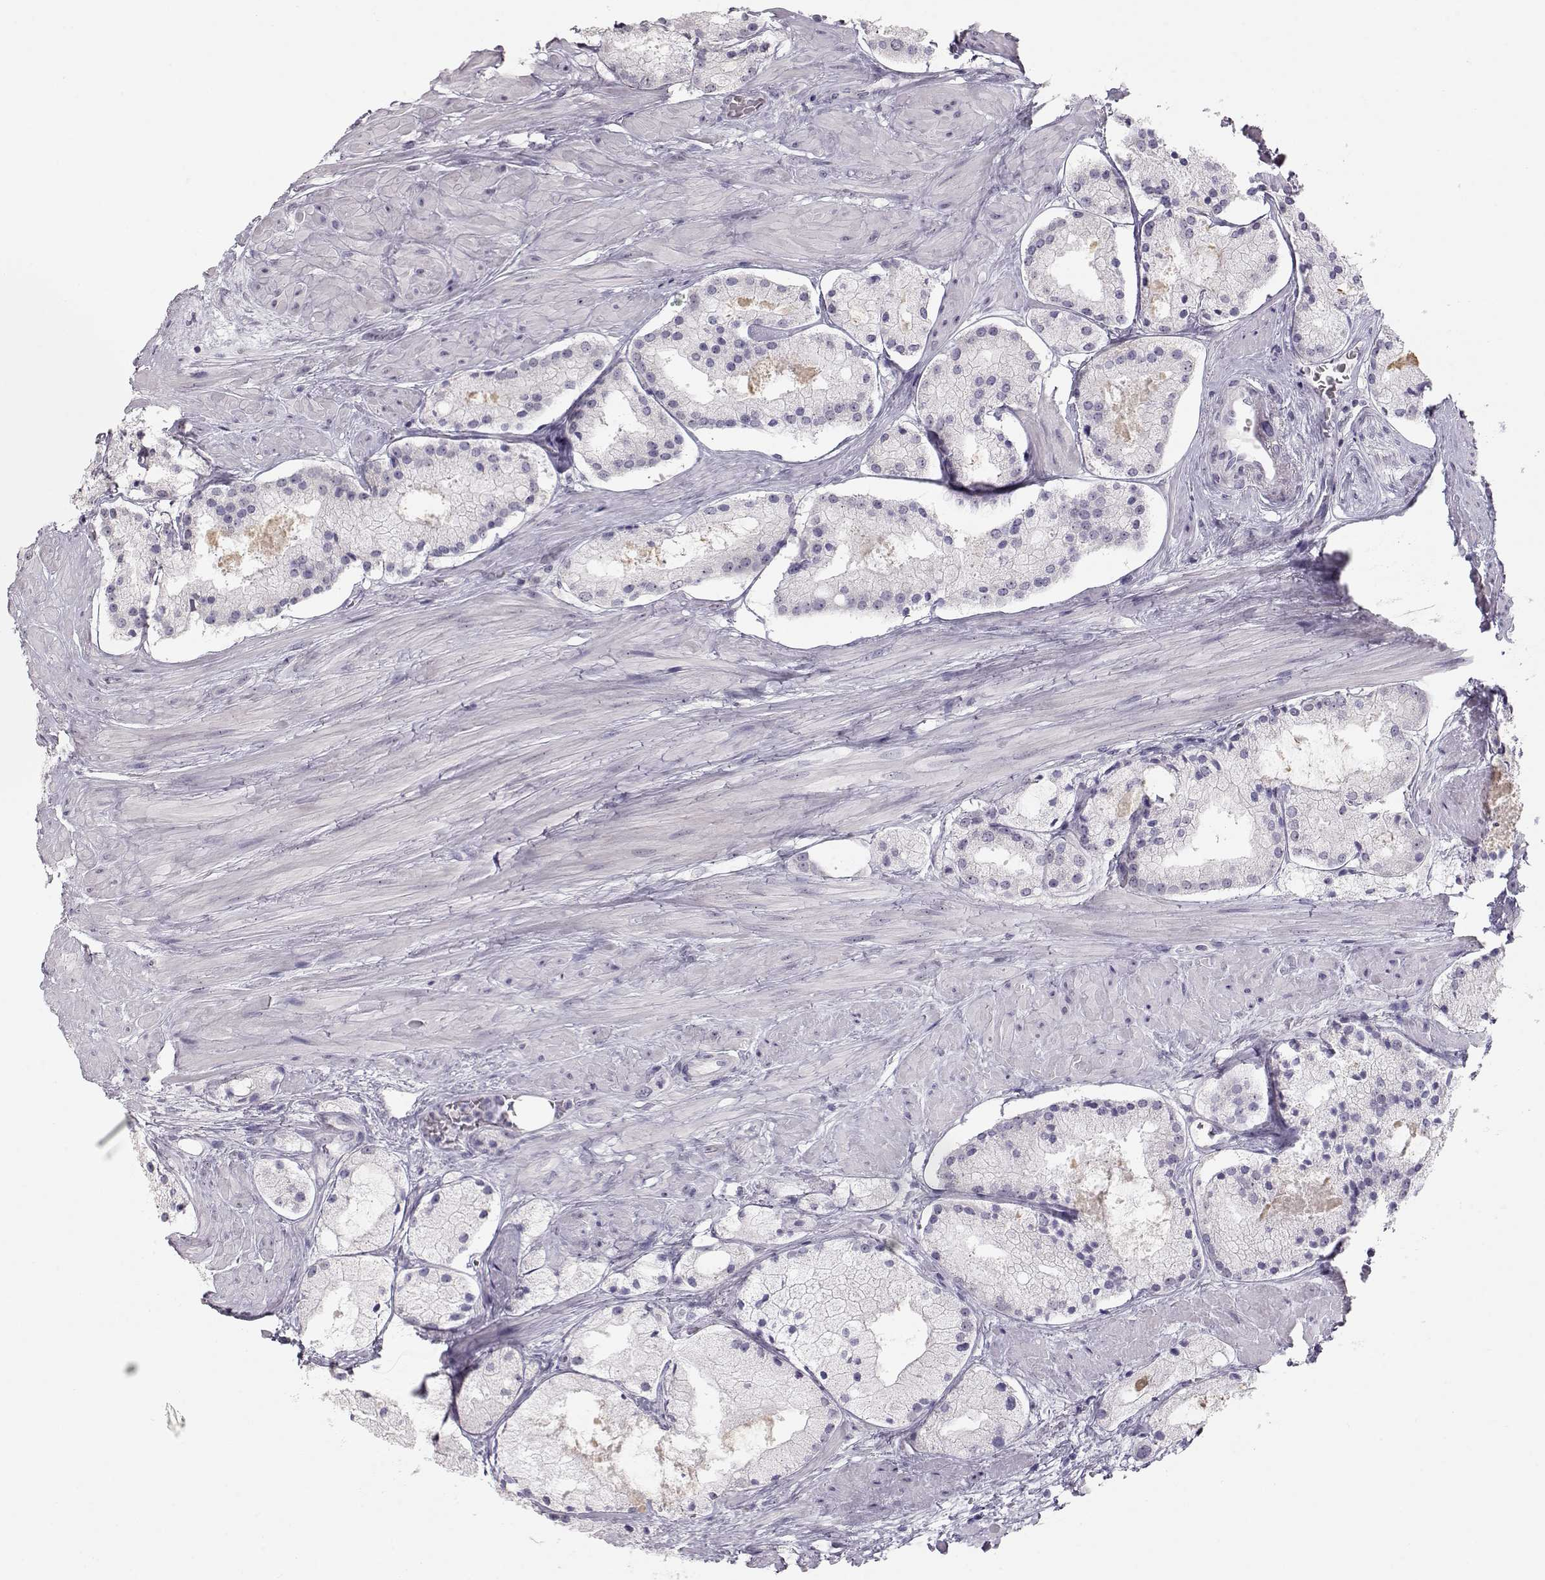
{"staining": {"intensity": "negative", "quantity": "none", "location": "none"}, "tissue": "prostate cancer", "cell_type": "Tumor cells", "image_type": "cancer", "snomed": [{"axis": "morphology", "description": "Adenocarcinoma, NOS"}, {"axis": "morphology", "description": "Adenocarcinoma, High grade"}, {"axis": "topography", "description": "Prostate"}], "caption": "Prostate adenocarcinoma (high-grade) stained for a protein using IHC demonstrates no expression tumor cells.", "gene": "FAM205A", "patient": {"sex": "male", "age": 64}}